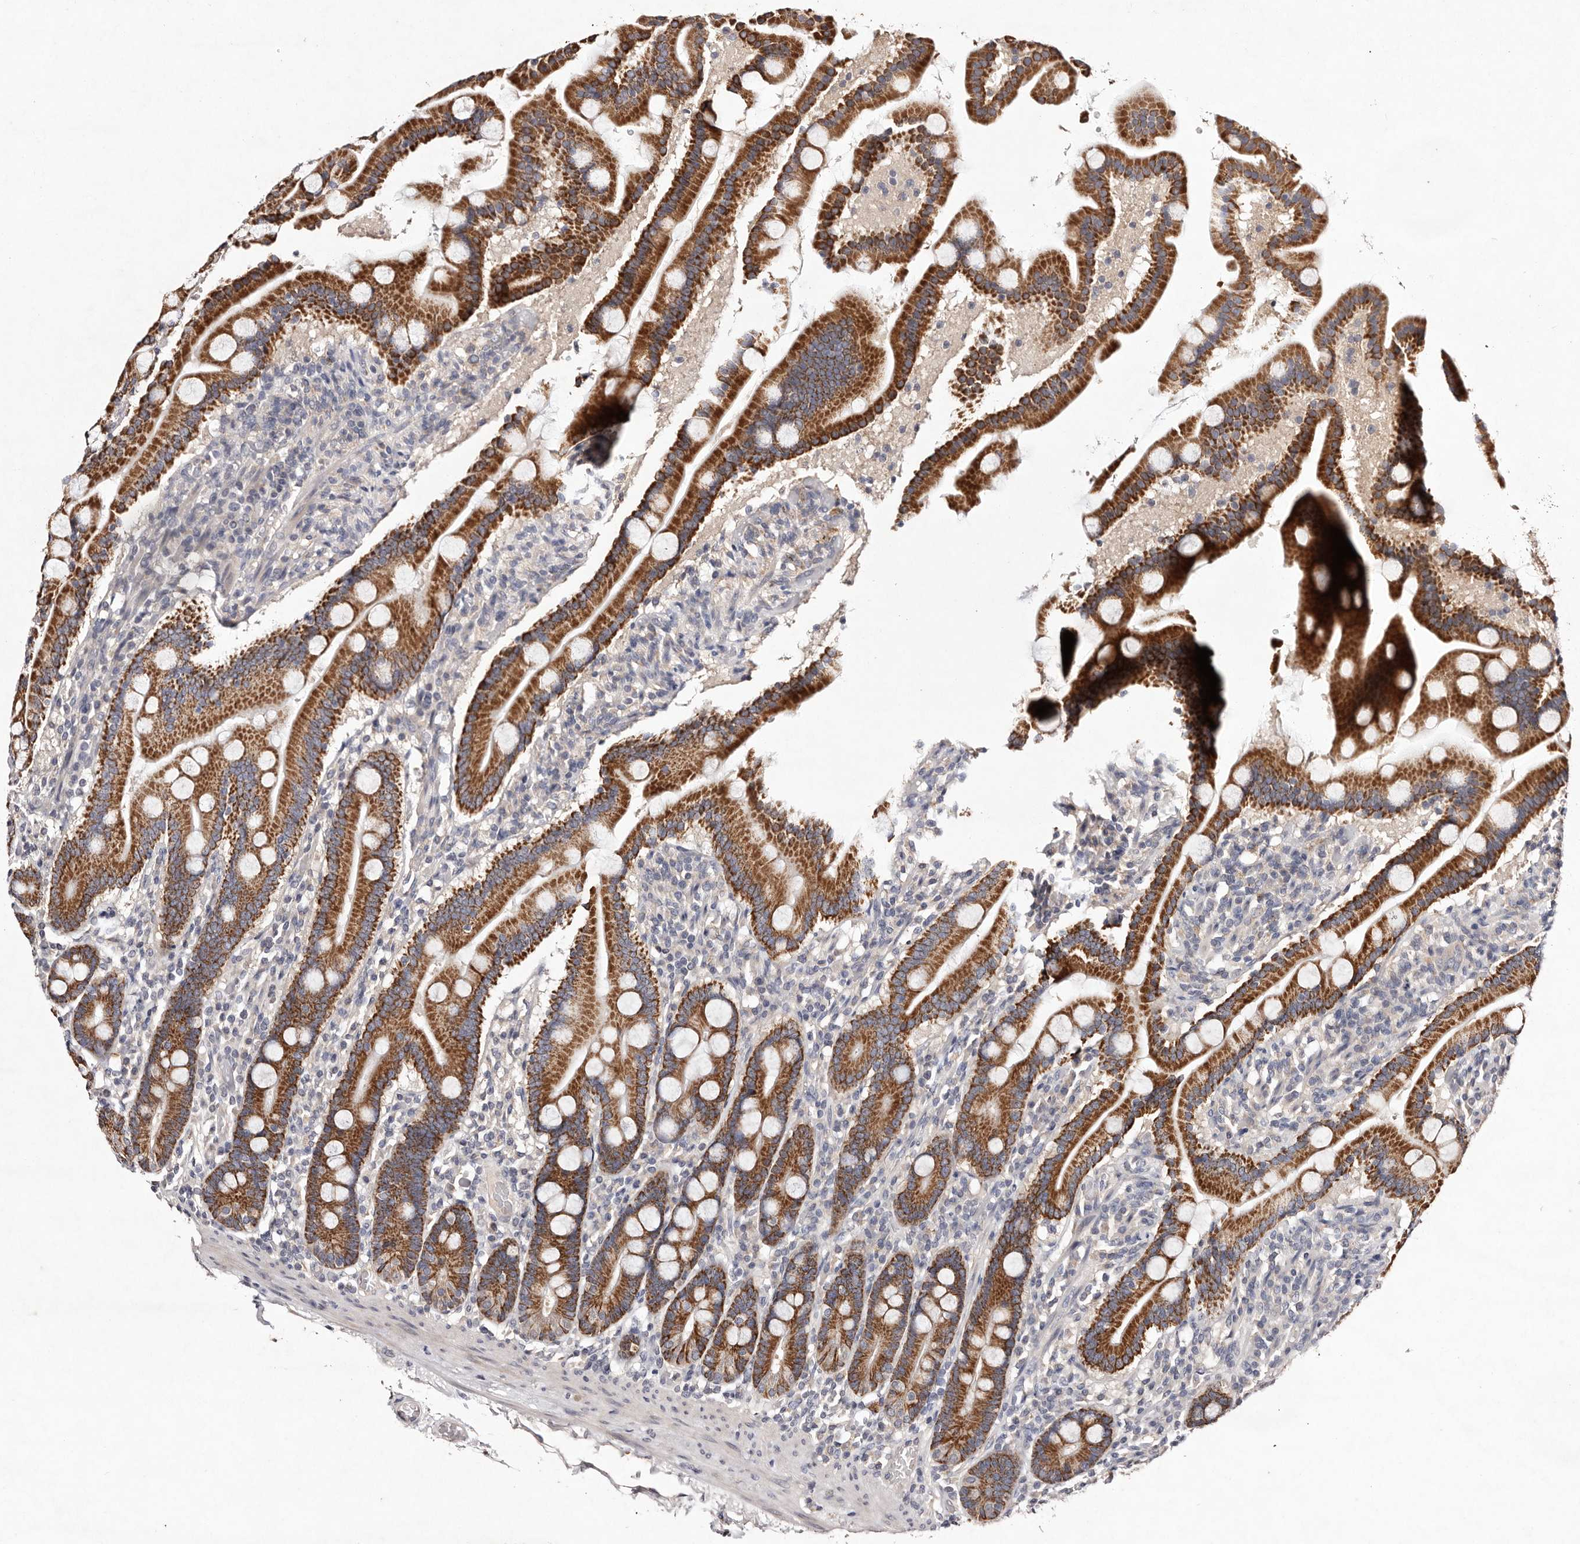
{"staining": {"intensity": "strong", "quantity": ">75%", "location": "cytoplasmic/membranous"}, "tissue": "duodenum", "cell_type": "Glandular cells", "image_type": "normal", "snomed": [{"axis": "morphology", "description": "Normal tissue, NOS"}, {"axis": "topography", "description": "Duodenum"}], "caption": "This is an image of immunohistochemistry (IHC) staining of normal duodenum, which shows strong expression in the cytoplasmic/membranous of glandular cells.", "gene": "TSC2", "patient": {"sex": "male", "age": 55}}